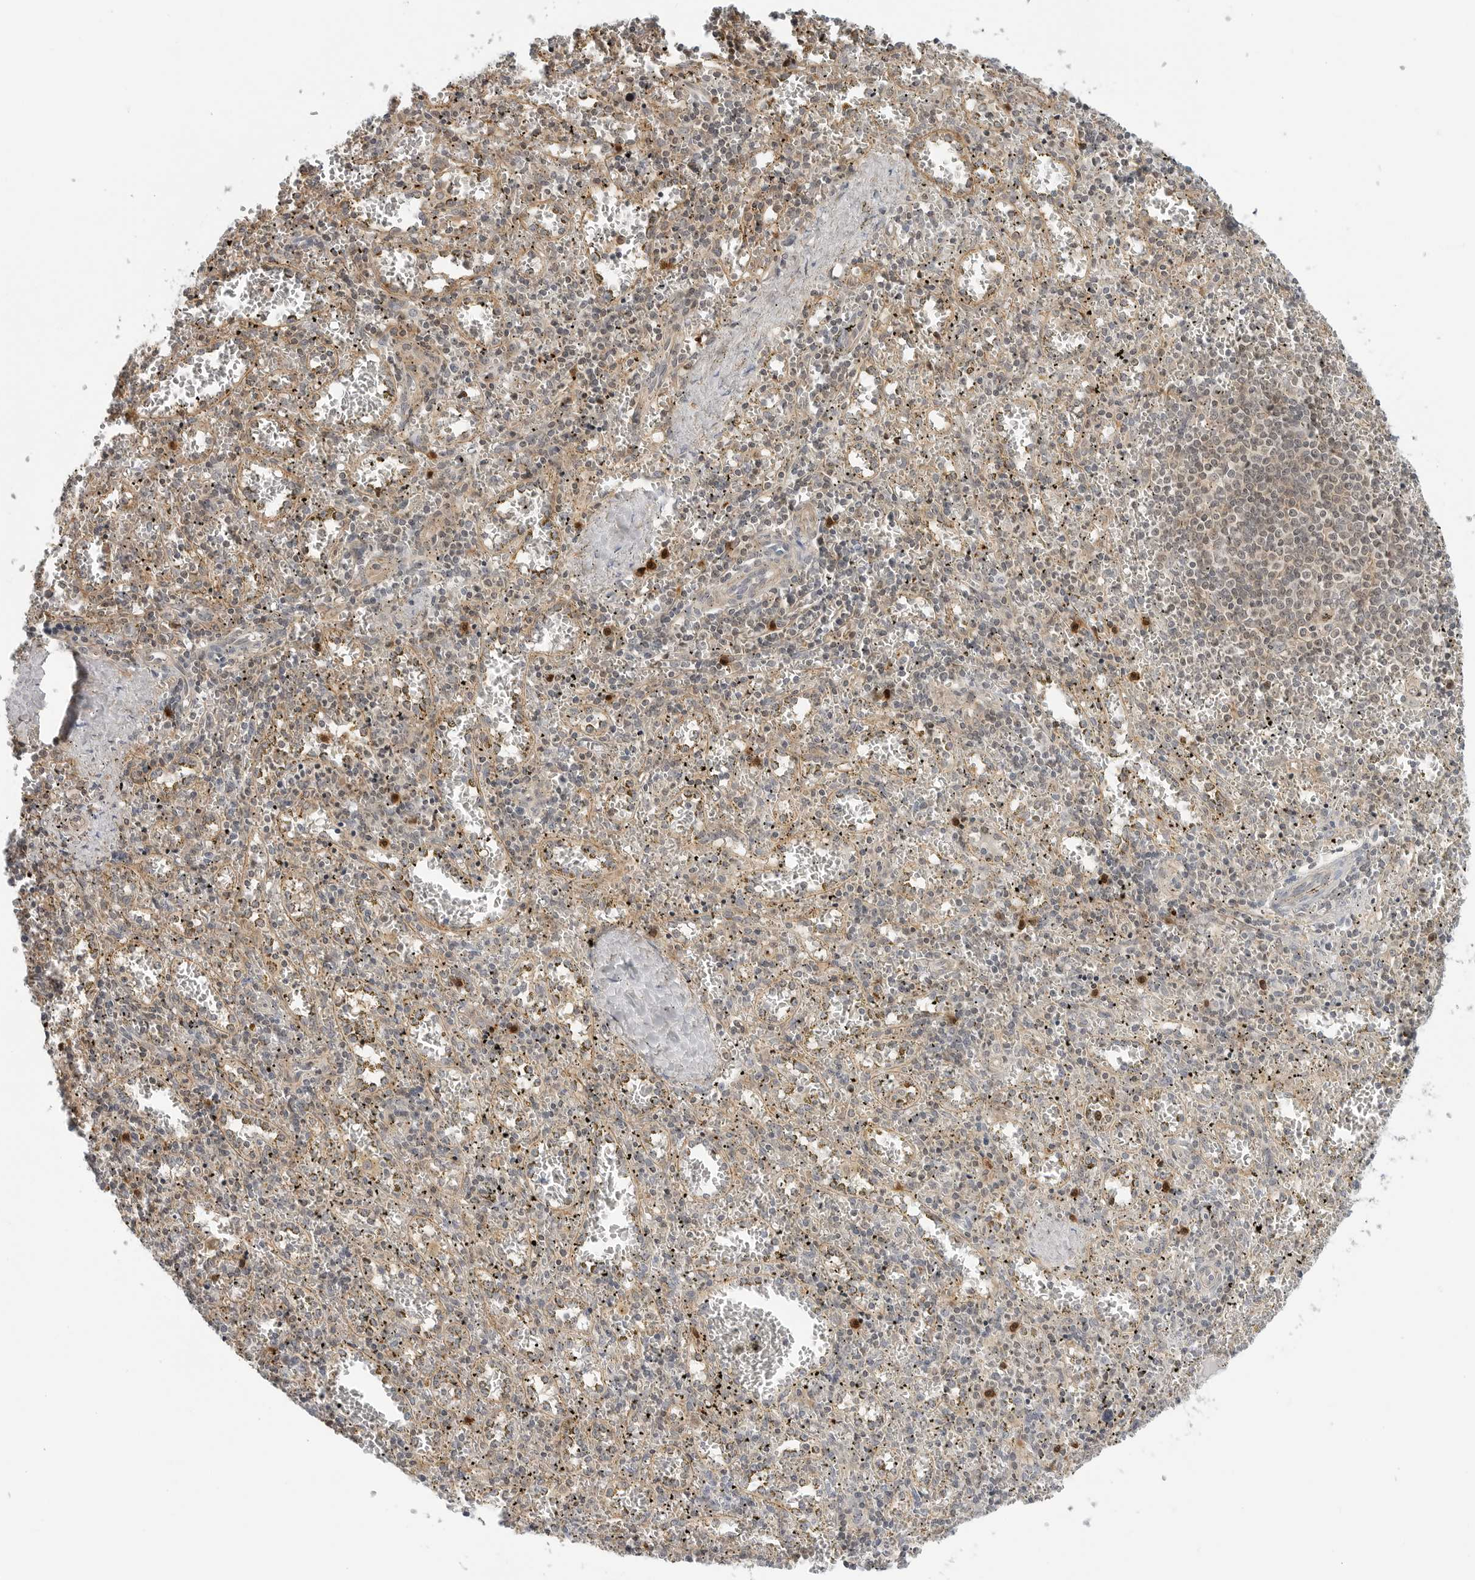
{"staining": {"intensity": "weak", "quantity": "<25%", "location": "cytoplasmic/membranous"}, "tissue": "spleen", "cell_type": "Cells in red pulp", "image_type": "normal", "snomed": [{"axis": "morphology", "description": "Normal tissue, NOS"}, {"axis": "topography", "description": "Spleen"}], "caption": "Immunohistochemistry of unremarkable human spleen demonstrates no staining in cells in red pulp.", "gene": "STXBP3", "patient": {"sex": "male", "age": 11}}